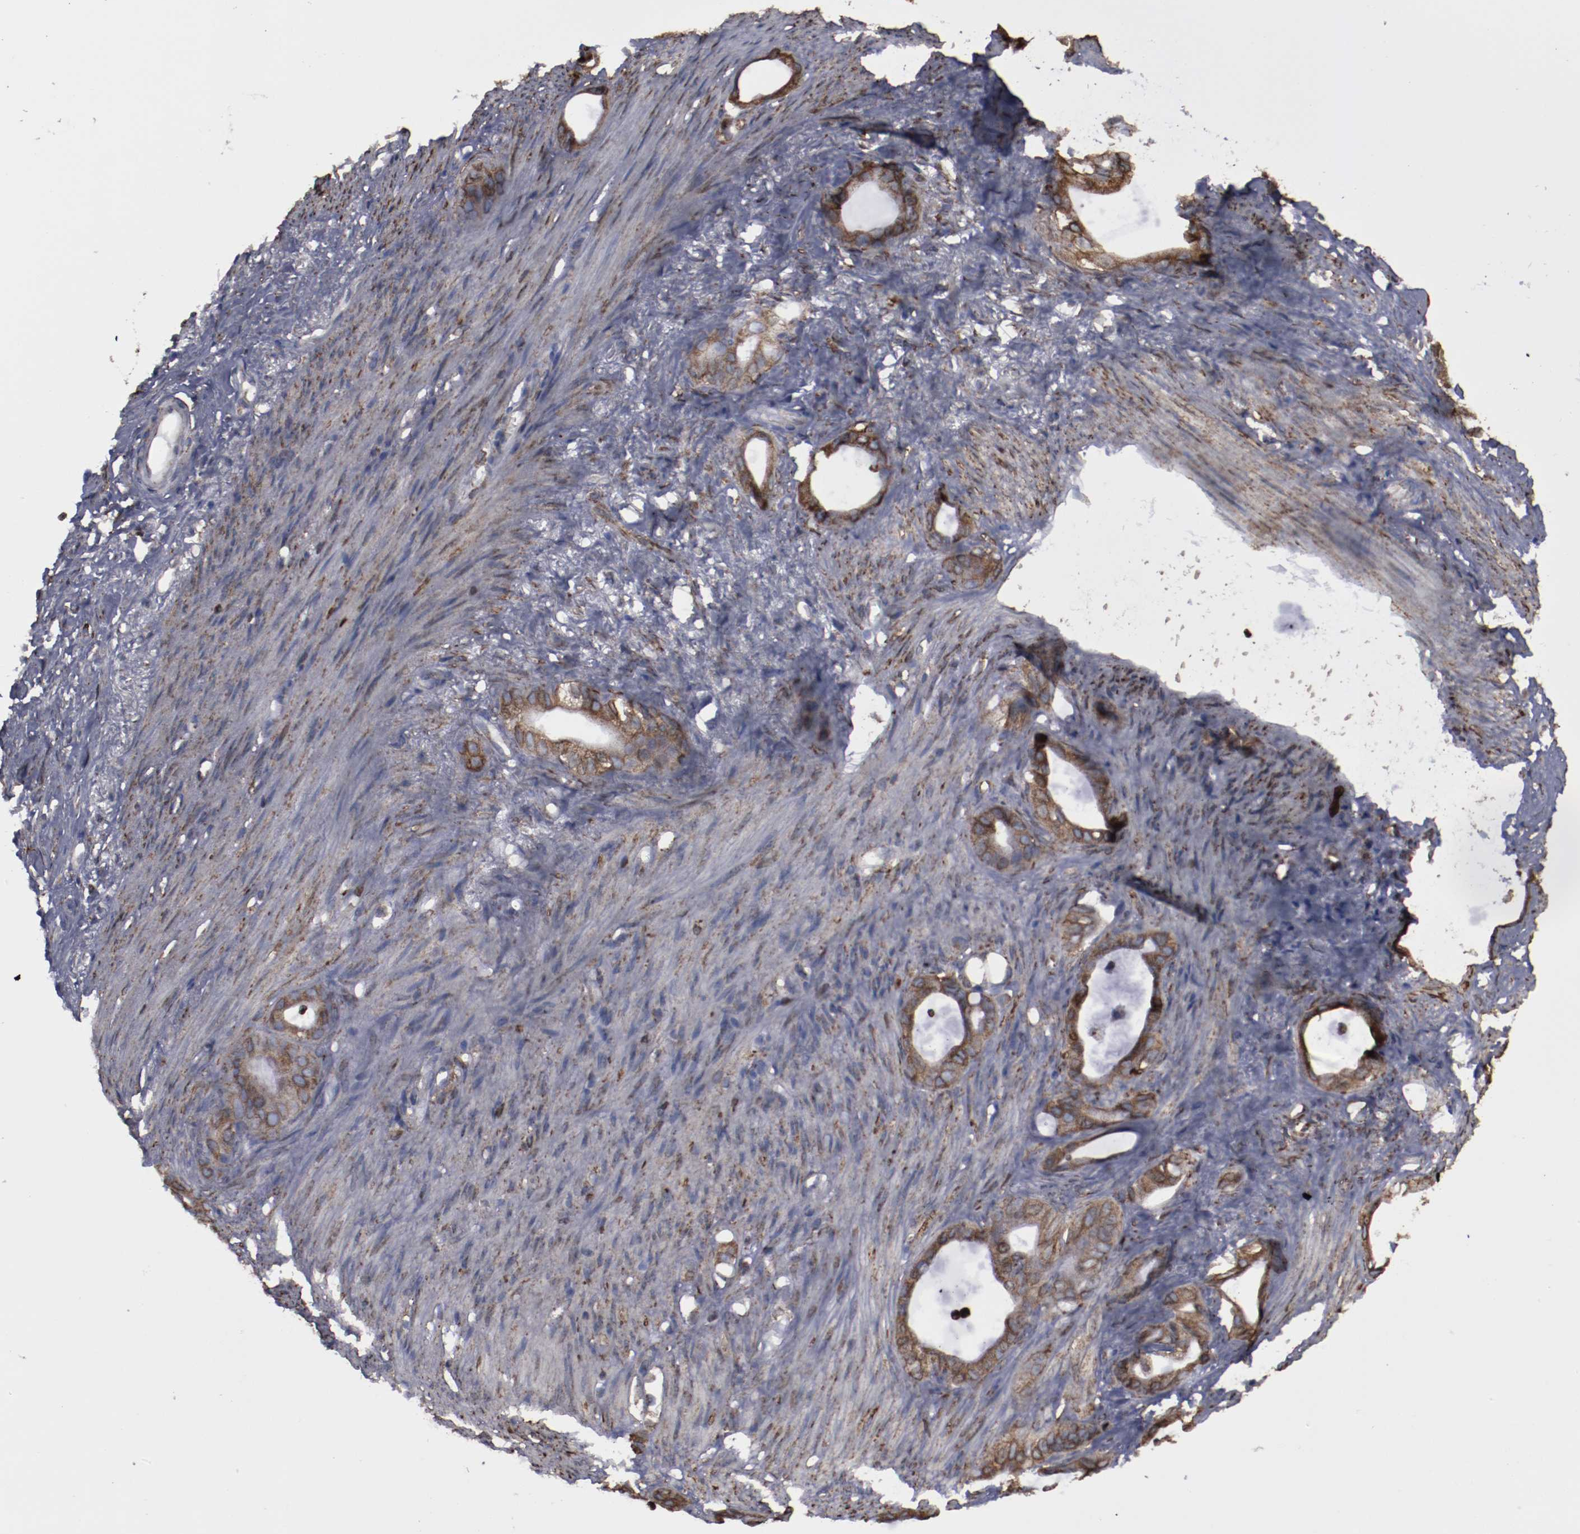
{"staining": {"intensity": "moderate", "quantity": ">75%", "location": "cytoplasmic/membranous"}, "tissue": "stomach cancer", "cell_type": "Tumor cells", "image_type": "cancer", "snomed": [{"axis": "morphology", "description": "Adenocarcinoma, NOS"}, {"axis": "topography", "description": "Stomach"}], "caption": "Immunohistochemistry (IHC) image of human stomach adenocarcinoma stained for a protein (brown), which shows medium levels of moderate cytoplasmic/membranous expression in approximately >75% of tumor cells.", "gene": "ERLIN2", "patient": {"sex": "female", "age": 75}}